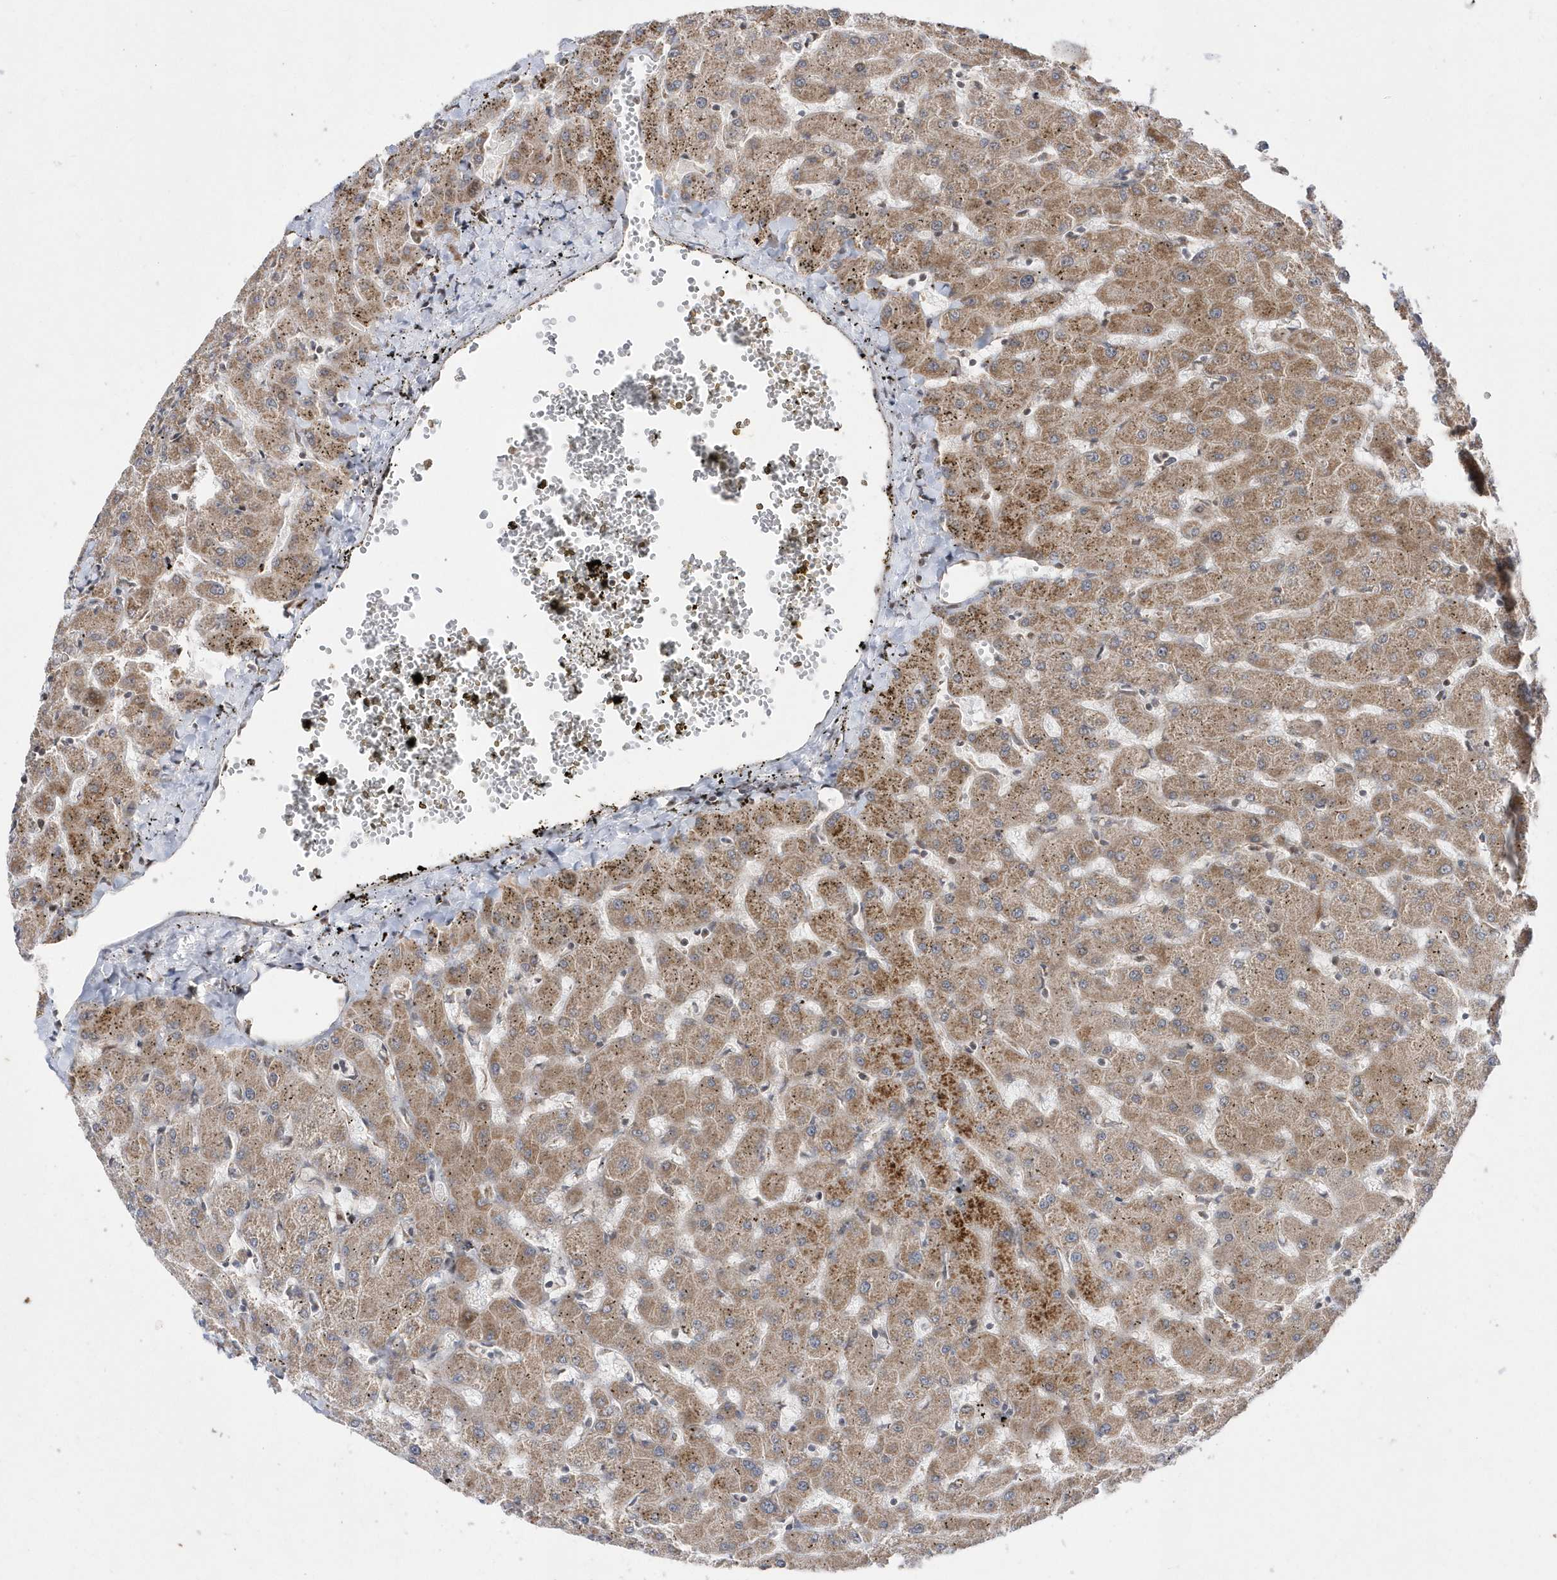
{"staining": {"intensity": "weak", "quantity": ">75%", "location": "cytoplasmic/membranous"}, "tissue": "liver", "cell_type": "Cholangiocytes", "image_type": "normal", "snomed": [{"axis": "morphology", "description": "Normal tissue, NOS"}, {"axis": "topography", "description": "Liver"}], "caption": "Immunohistochemical staining of benign liver displays low levels of weak cytoplasmic/membranous expression in approximately >75% of cholangiocytes. (DAB (3,3'-diaminobenzidine) = brown stain, brightfield microscopy at high magnification).", "gene": "DALRD3", "patient": {"sex": "female", "age": 63}}